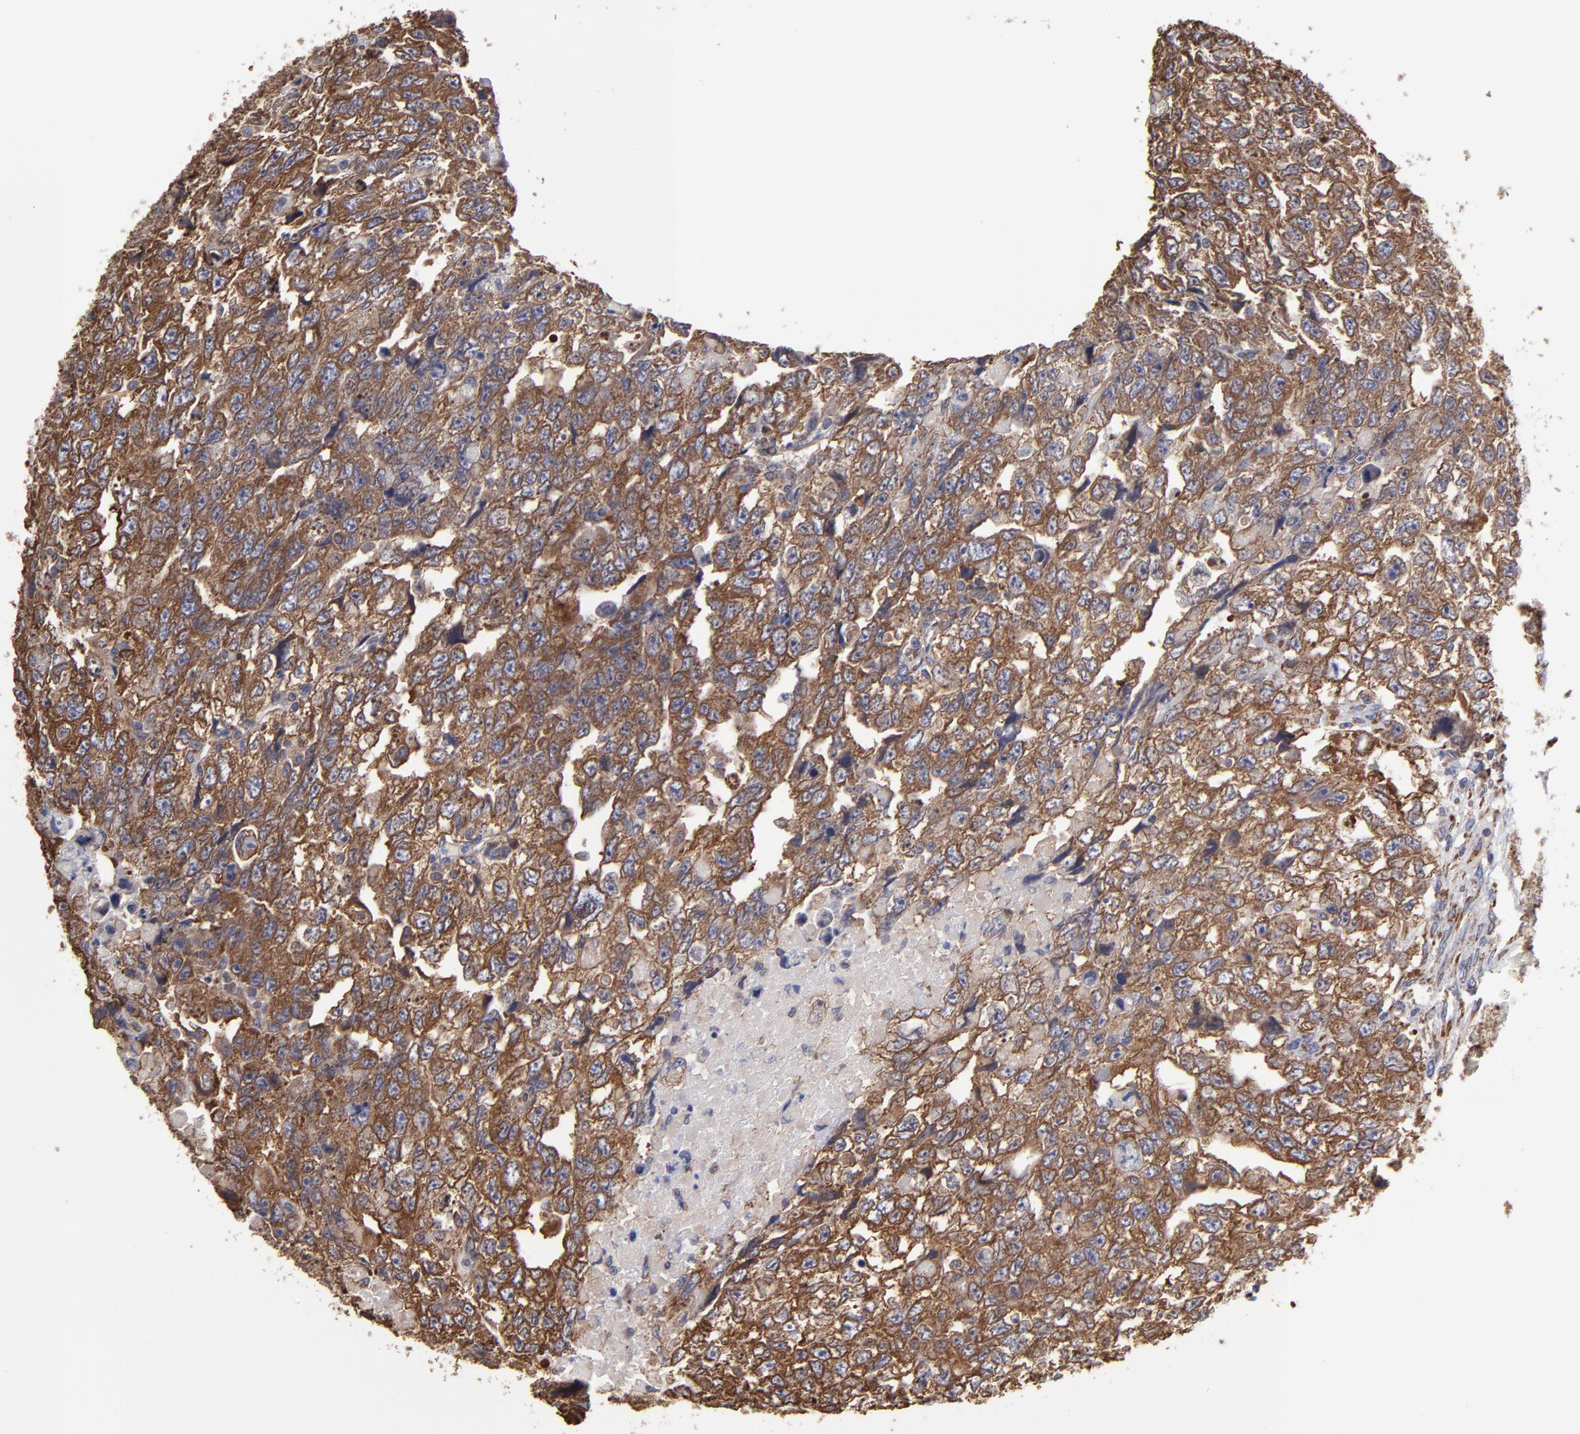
{"staining": {"intensity": "strong", "quantity": ">75%", "location": "cytoplasmic/membranous"}, "tissue": "testis cancer", "cell_type": "Tumor cells", "image_type": "cancer", "snomed": [{"axis": "morphology", "description": "Carcinoma, Embryonal, NOS"}, {"axis": "topography", "description": "Testis"}], "caption": "Tumor cells exhibit strong cytoplasmic/membranous expression in about >75% of cells in testis embryonal carcinoma.", "gene": "SND1", "patient": {"sex": "male", "age": 36}}